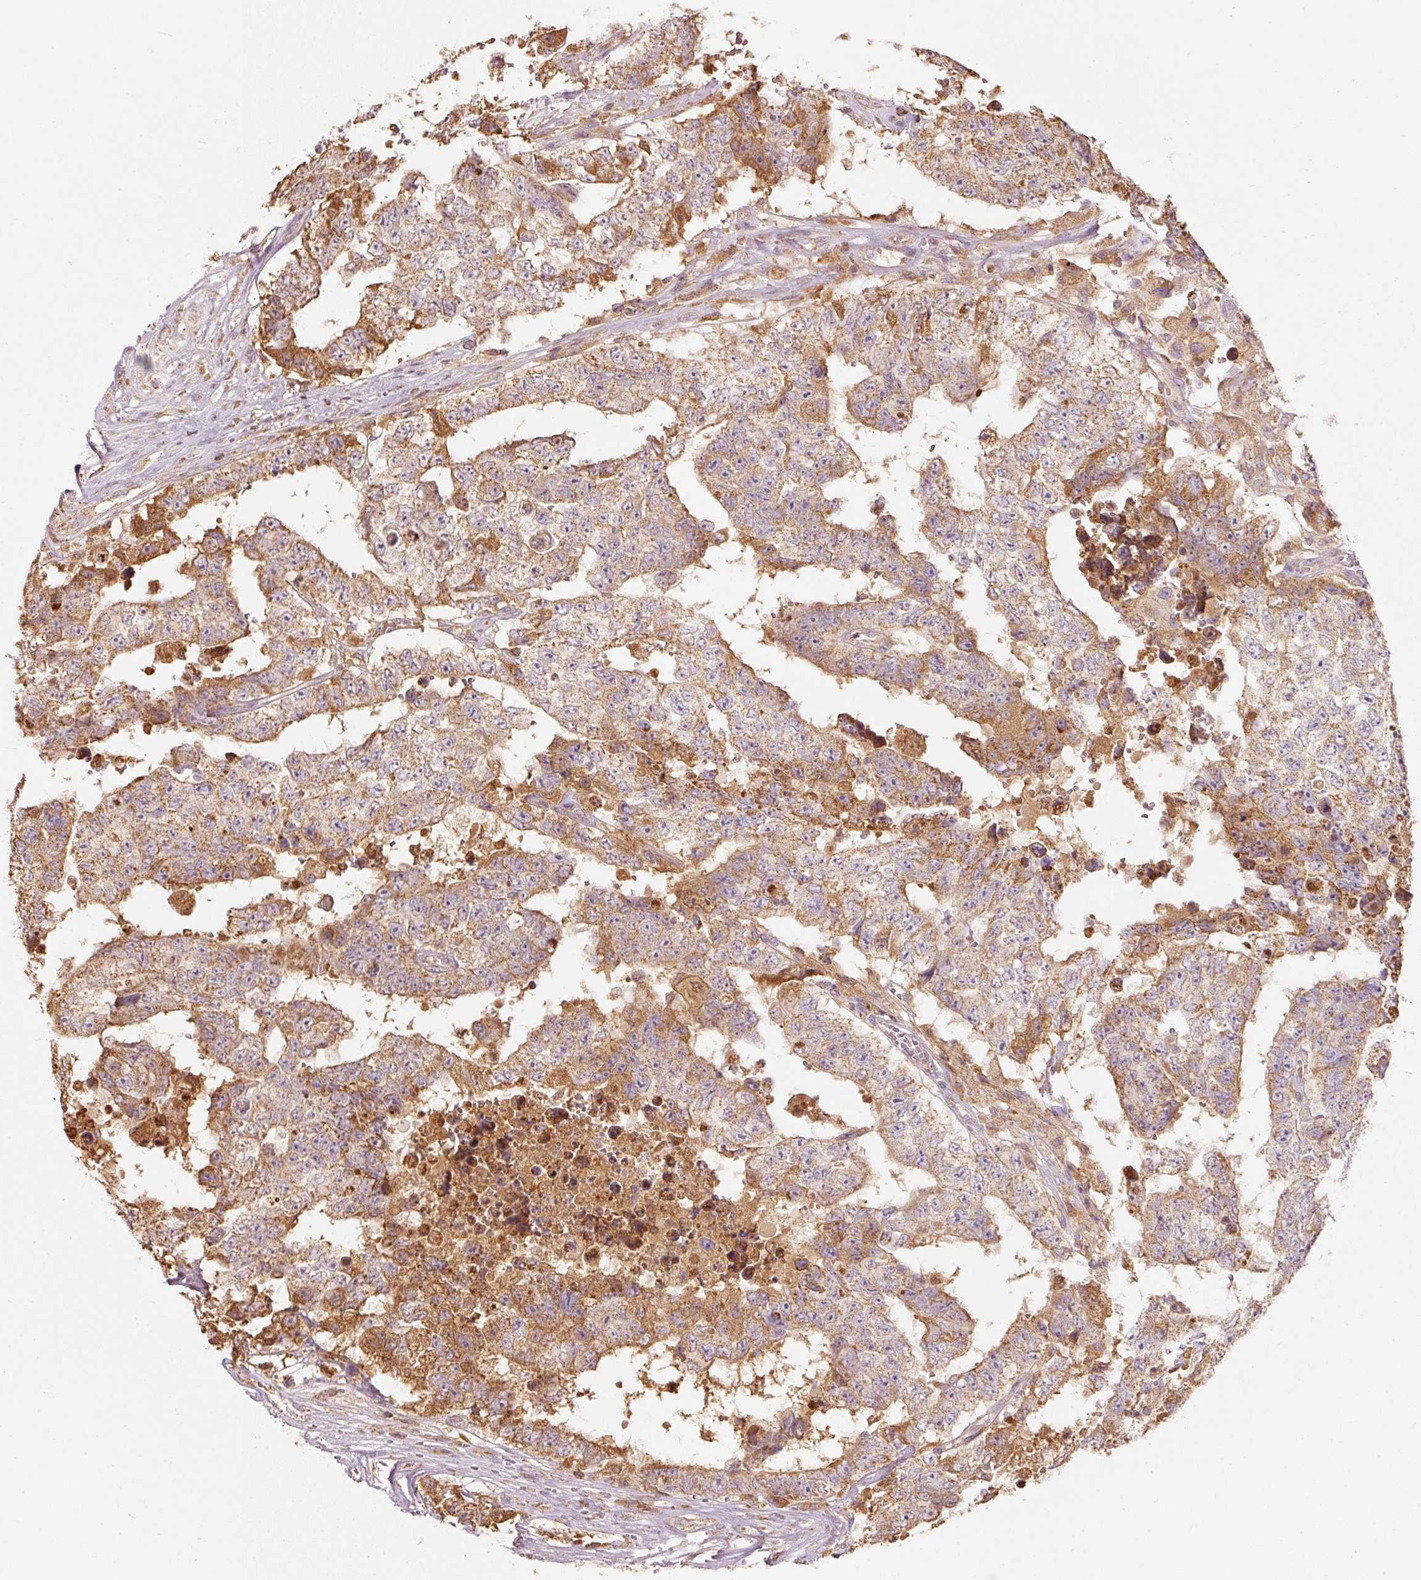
{"staining": {"intensity": "moderate", "quantity": ">75%", "location": "cytoplasmic/membranous"}, "tissue": "testis cancer", "cell_type": "Tumor cells", "image_type": "cancer", "snomed": [{"axis": "morphology", "description": "Normal tissue, NOS"}, {"axis": "morphology", "description": "Carcinoma, Embryonal, NOS"}, {"axis": "topography", "description": "Testis"}, {"axis": "topography", "description": "Epididymis"}], "caption": "A photomicrograph of embryonal carcinoma (testis) stained for a protein demonstrates moderate cytoplasmic/membranous brown staining in tumor cells.", "gene": "PSENEN", "patient": {"sex": "male", "age": 25}}